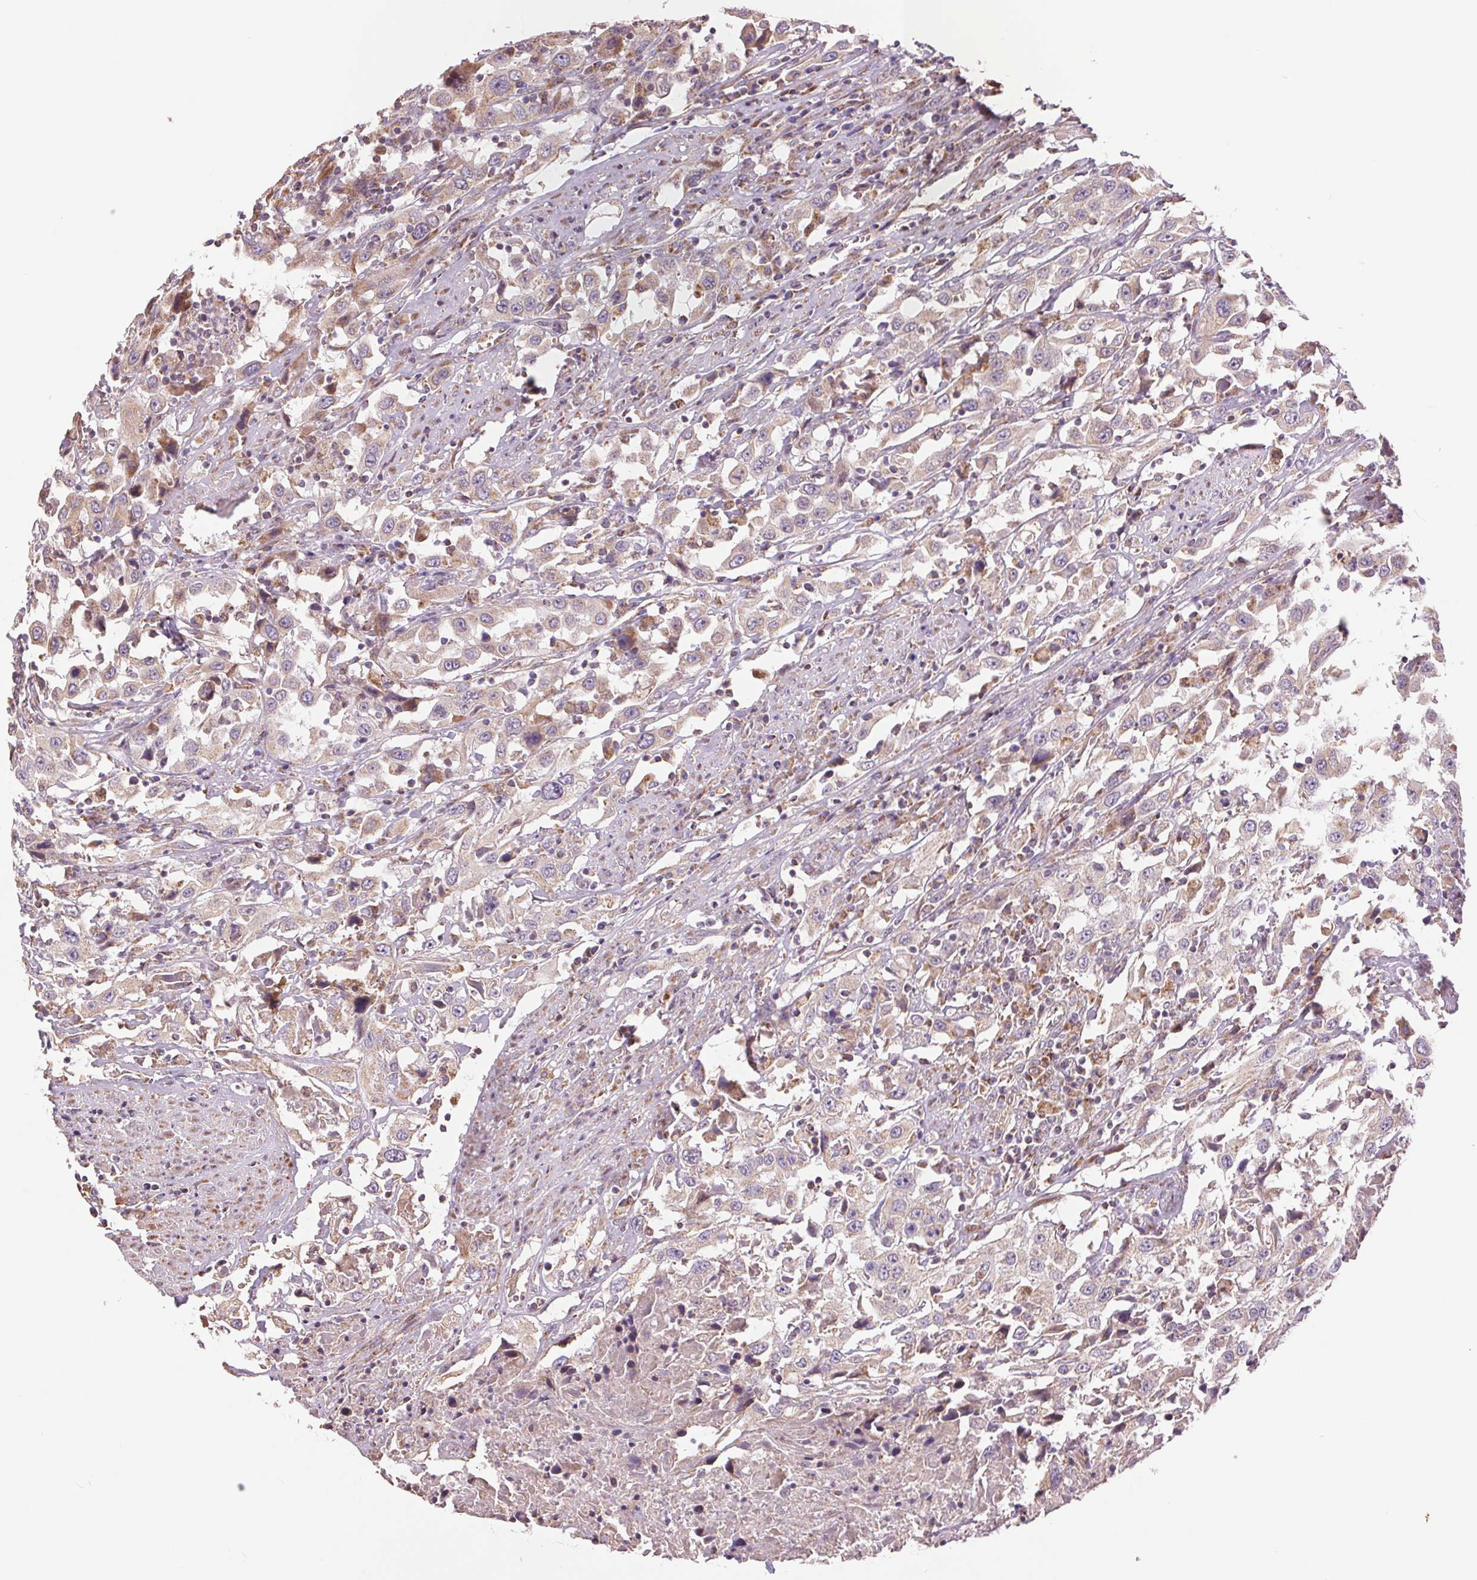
{"staining": {"intensity": "weak", "quantity": "<25%", "location": "cytoplasmic/membranous"}, "tissue": "urothelial cancer", "cell_type": "Tumor cells", "image_type": "cancer", "snomed": [{"axis": "morphology", "description": "Urothelial carcinoma, High grade"}, {"axis": "topography", "description": "Urinary bladder"}], "caption": "Tumor cells show no significant protein expression in urothelial carcinoma (high-grade).", "gene": "DGUOK", "patient": {"sex": "male", "age": 61}}